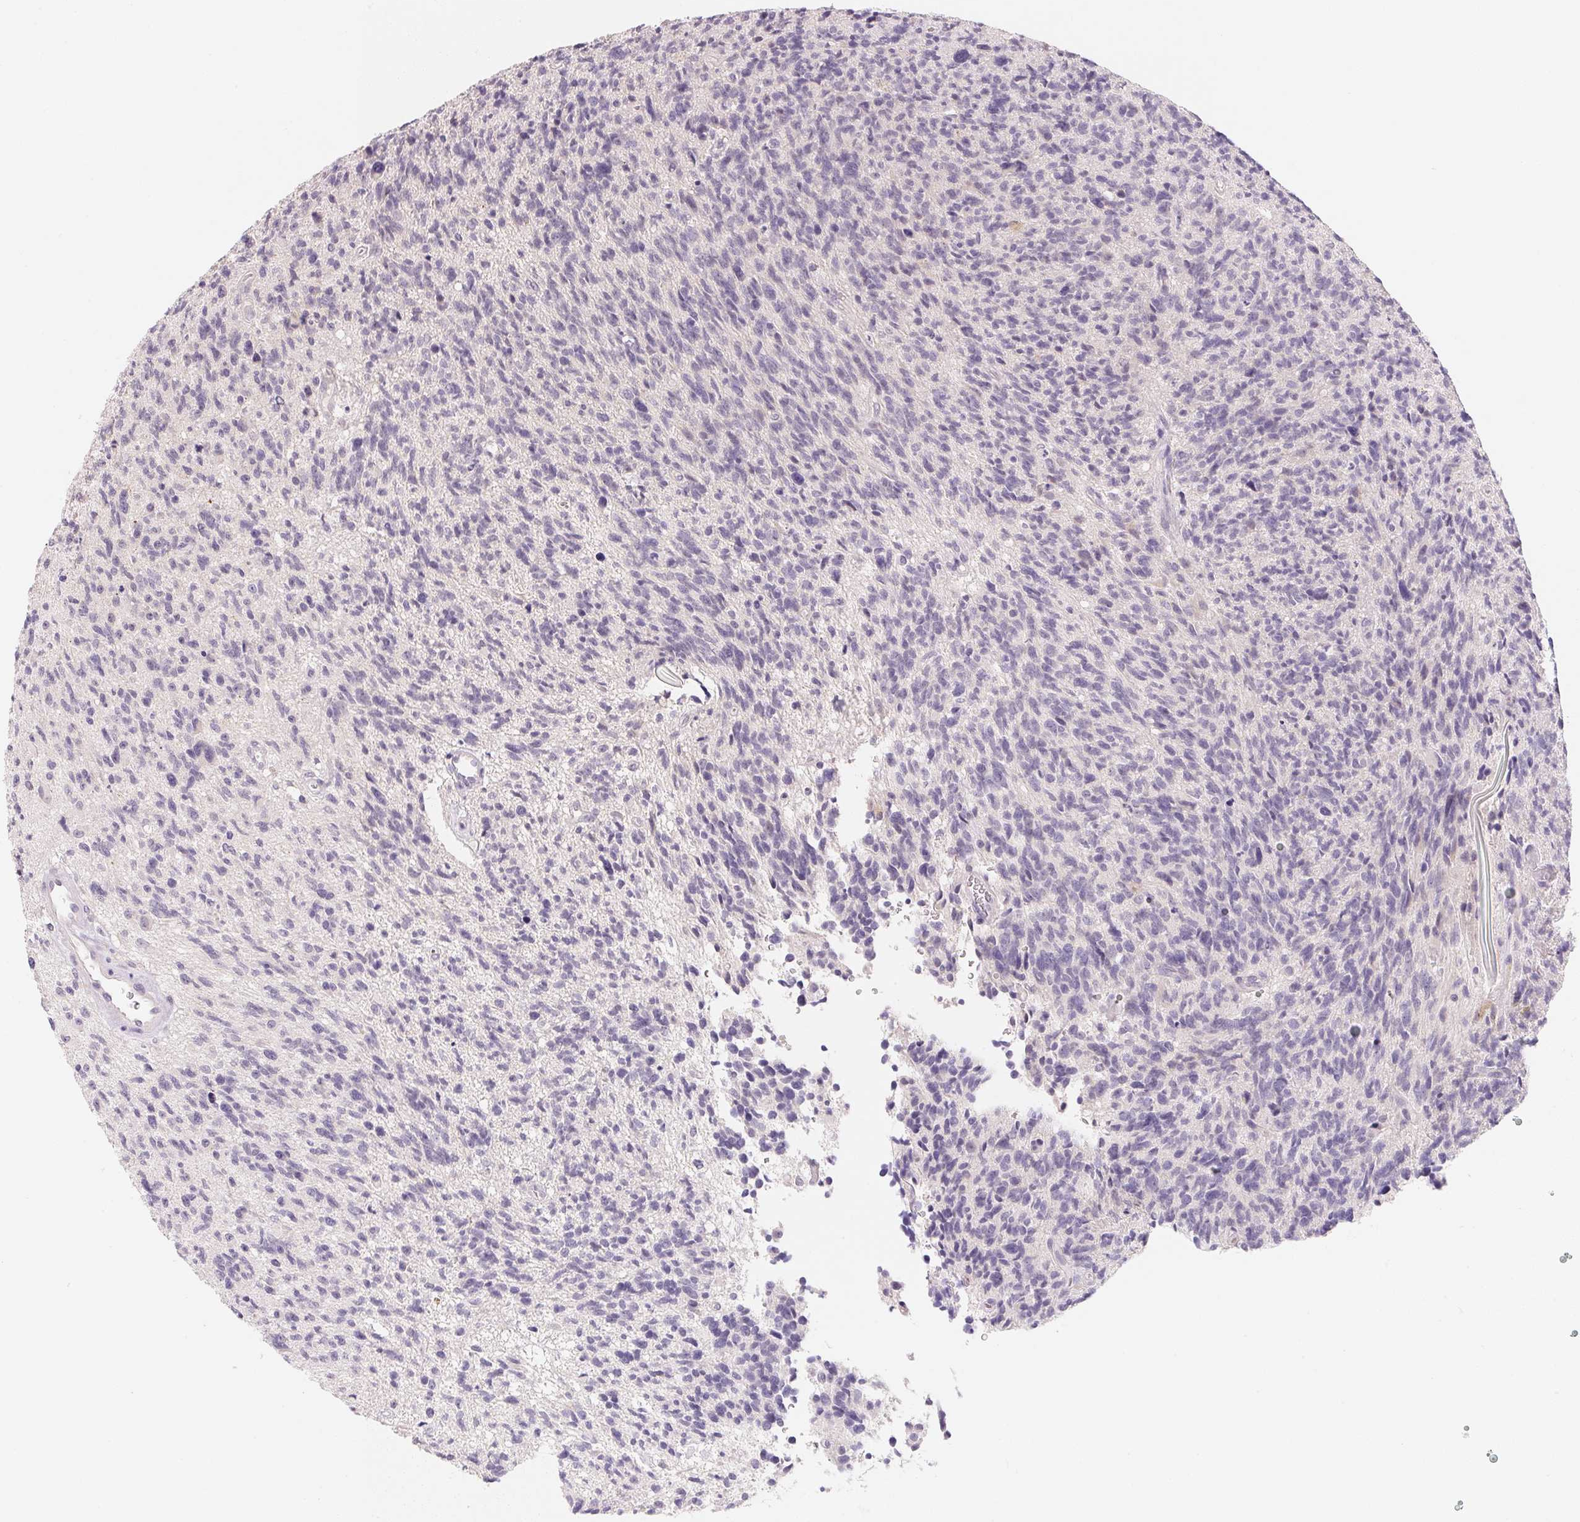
{"staining": {"intensity": "negative", "quantity": "none", "location": "none"}, "tissue": "glioma", "cell_type": "Tumor cells", "image_type": "cancer", "snomed": [{"axis": "morphology", "description": "Glioma, malignant, High grade"}, {"axis": "topography", "description": "Brain"}], "caption": "Protein analysis of malignant glioma (high-grade) exhibits no significant staining in tumor cells. The staining was performed using DAB (3,3'-diaminobenzidine) to visualize the protein expression in brown, while the nuclei were stained in blue with hematoxylin (Magnification: 20x).", "gene": "MCOLN3", "patient": {"sex": "male", "age": 29}}